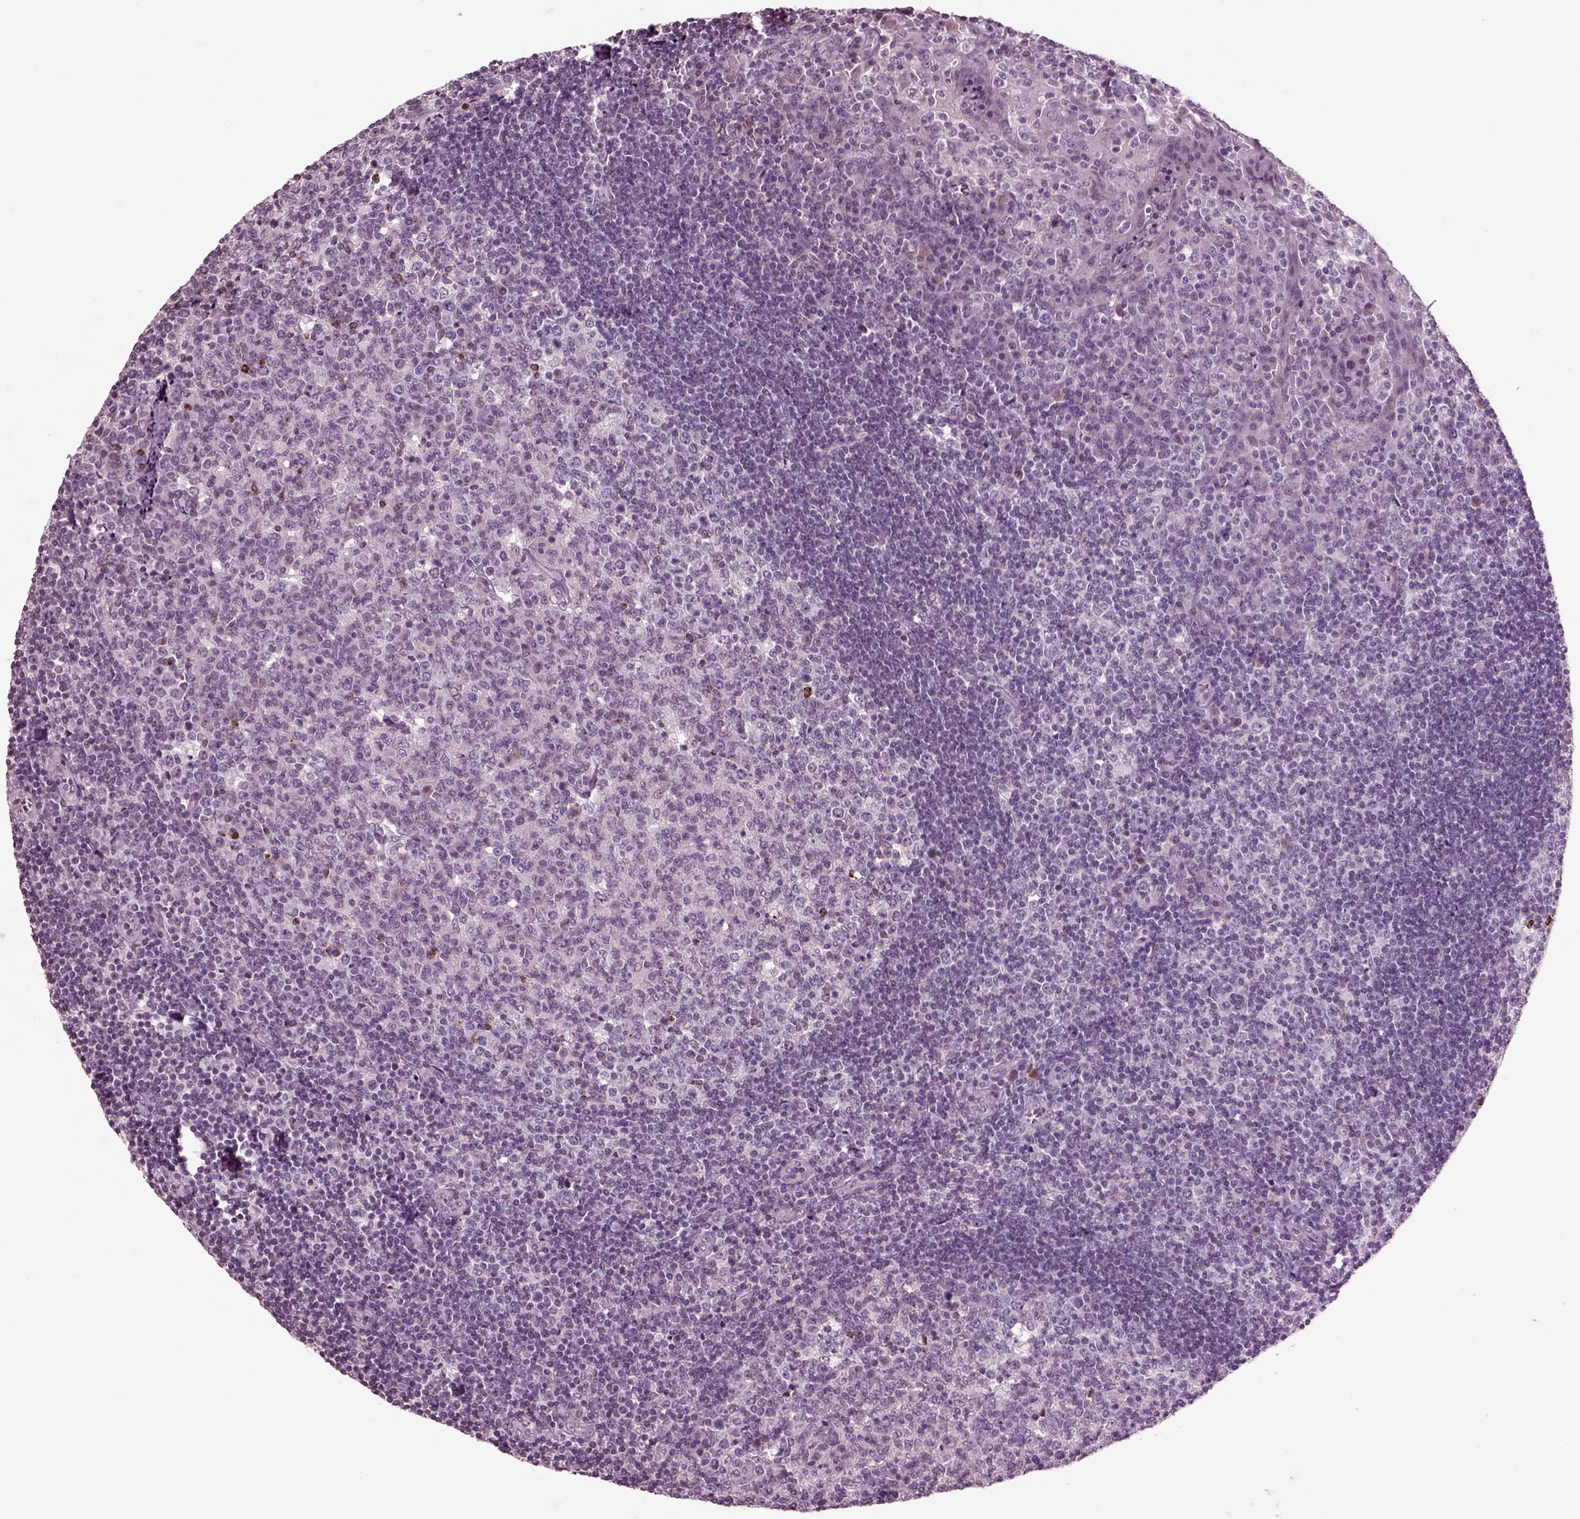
{"staining": {"intensity": "moderate", "quantity": "<25%", "location": "cytoplasmic/membranous"}, "tissue": "tonsil", "cell_type": "Germinal center cells", "image_type": "normal", "snomed": [{"axis": "morphology", "description": "Normal tissue, NOS"}, {"axis": "topography", "description": "Tonsil"}], "caption": "A brown stain highlights moderate cytoplasmic/membranous expression of a protein in germinal center cells of benign tonsil. The staining was performed using DAB (3,3'-diaminobenzidine), with brown indicating positive protein expression. Nuclei are stained blue with hematoxylin.", "gene": "CHGB", "patient": {"sex": "female", "age": 13}}